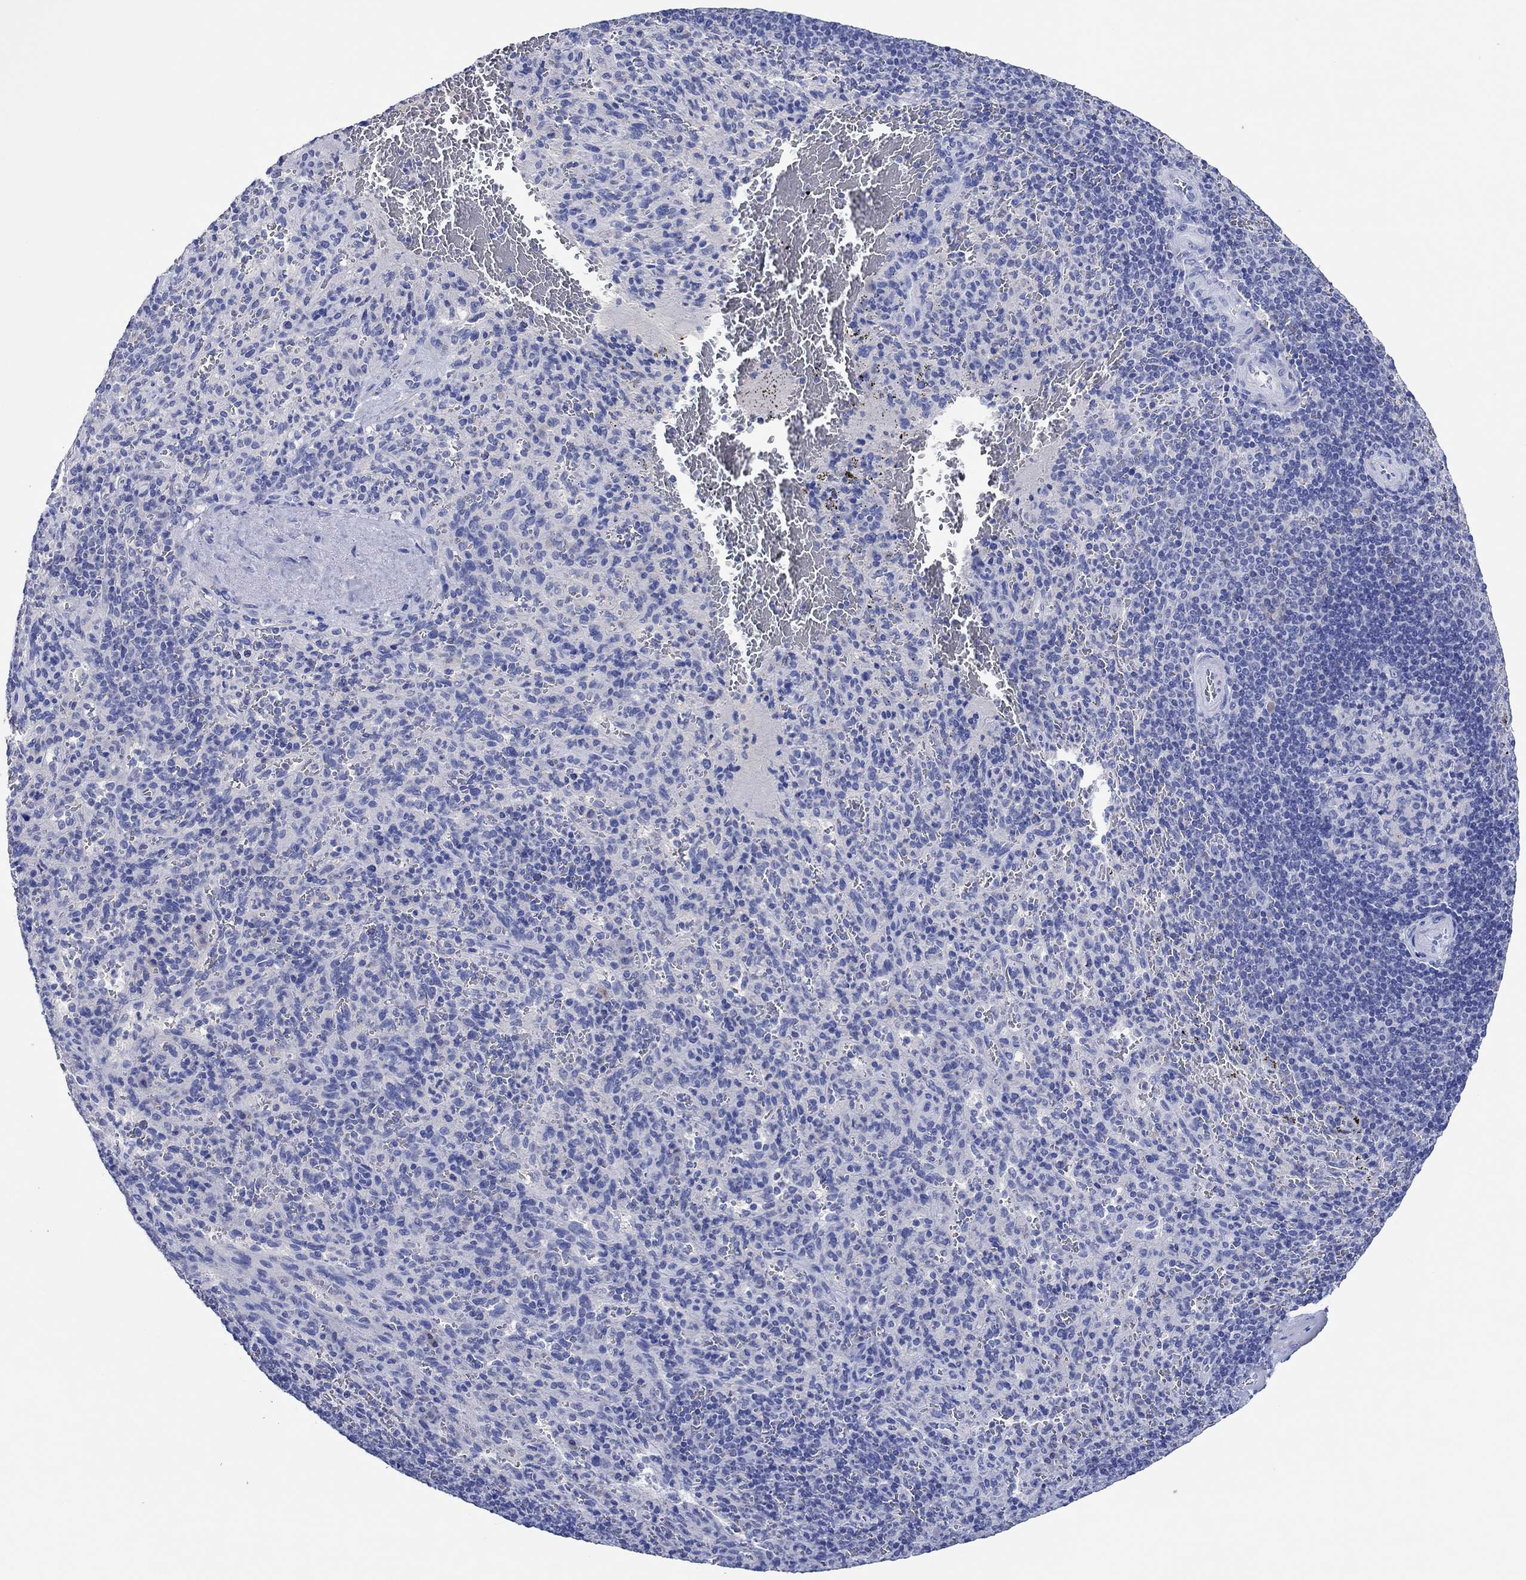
{"staining": {"intensity": "negative", "quantity": "none", "location": "none"}, "tissue": "spleen", "cell_type": "Cells in red pulp", "image_type": "normal", "snomed": [{"axis": "morphology", "description": "Normal tissue, NOS"}, {"axis": "topography", "description": "Spleen"}], "caption": "Protein analysis of benign spleen exhibits no significant expression in cells in red pulp. (DAB immunohistochemistry (IHC), high magnification).", "gene": "CPNE6", "patient": {"sex": "male", "age": 57}}